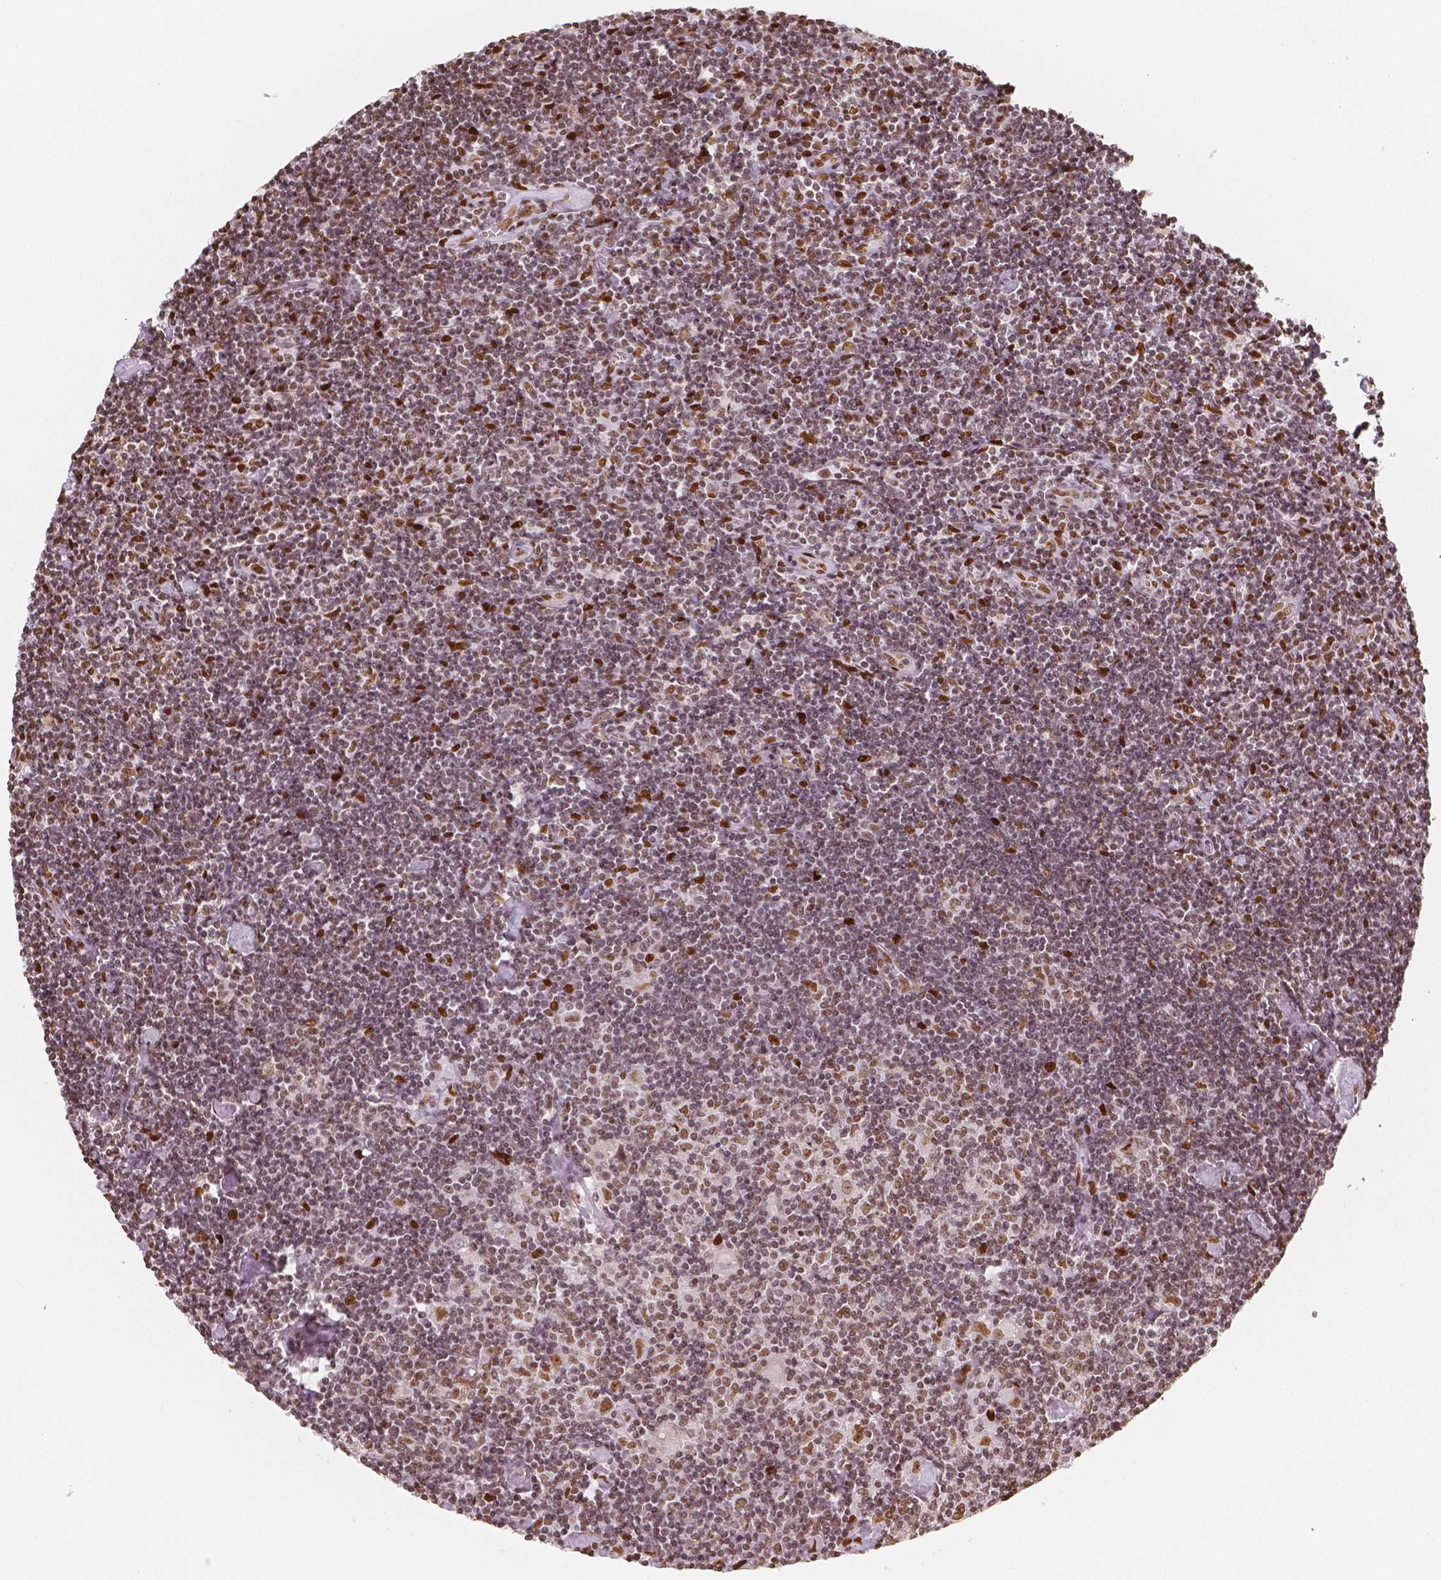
{"staining": {"intensity": "moderate", "quantity": ">75%", "location": "nuclear"}, "tissue": "lymphoma", "cell_type": "Tumor cells", "image_type": "cancer", "snomed": [{"axis": "morphology", "description": "Hodgkin's disease, NOS"}, {"axis": "topography", "description": "Lymph node"}], "caption": "Lymphoma stained for a protein (brown) displays moderate nuclear positive positivity in approximately >75% of tumor cells.", "gene": "NUCKS1", "patient": {"sex": "male", "age": 40}}